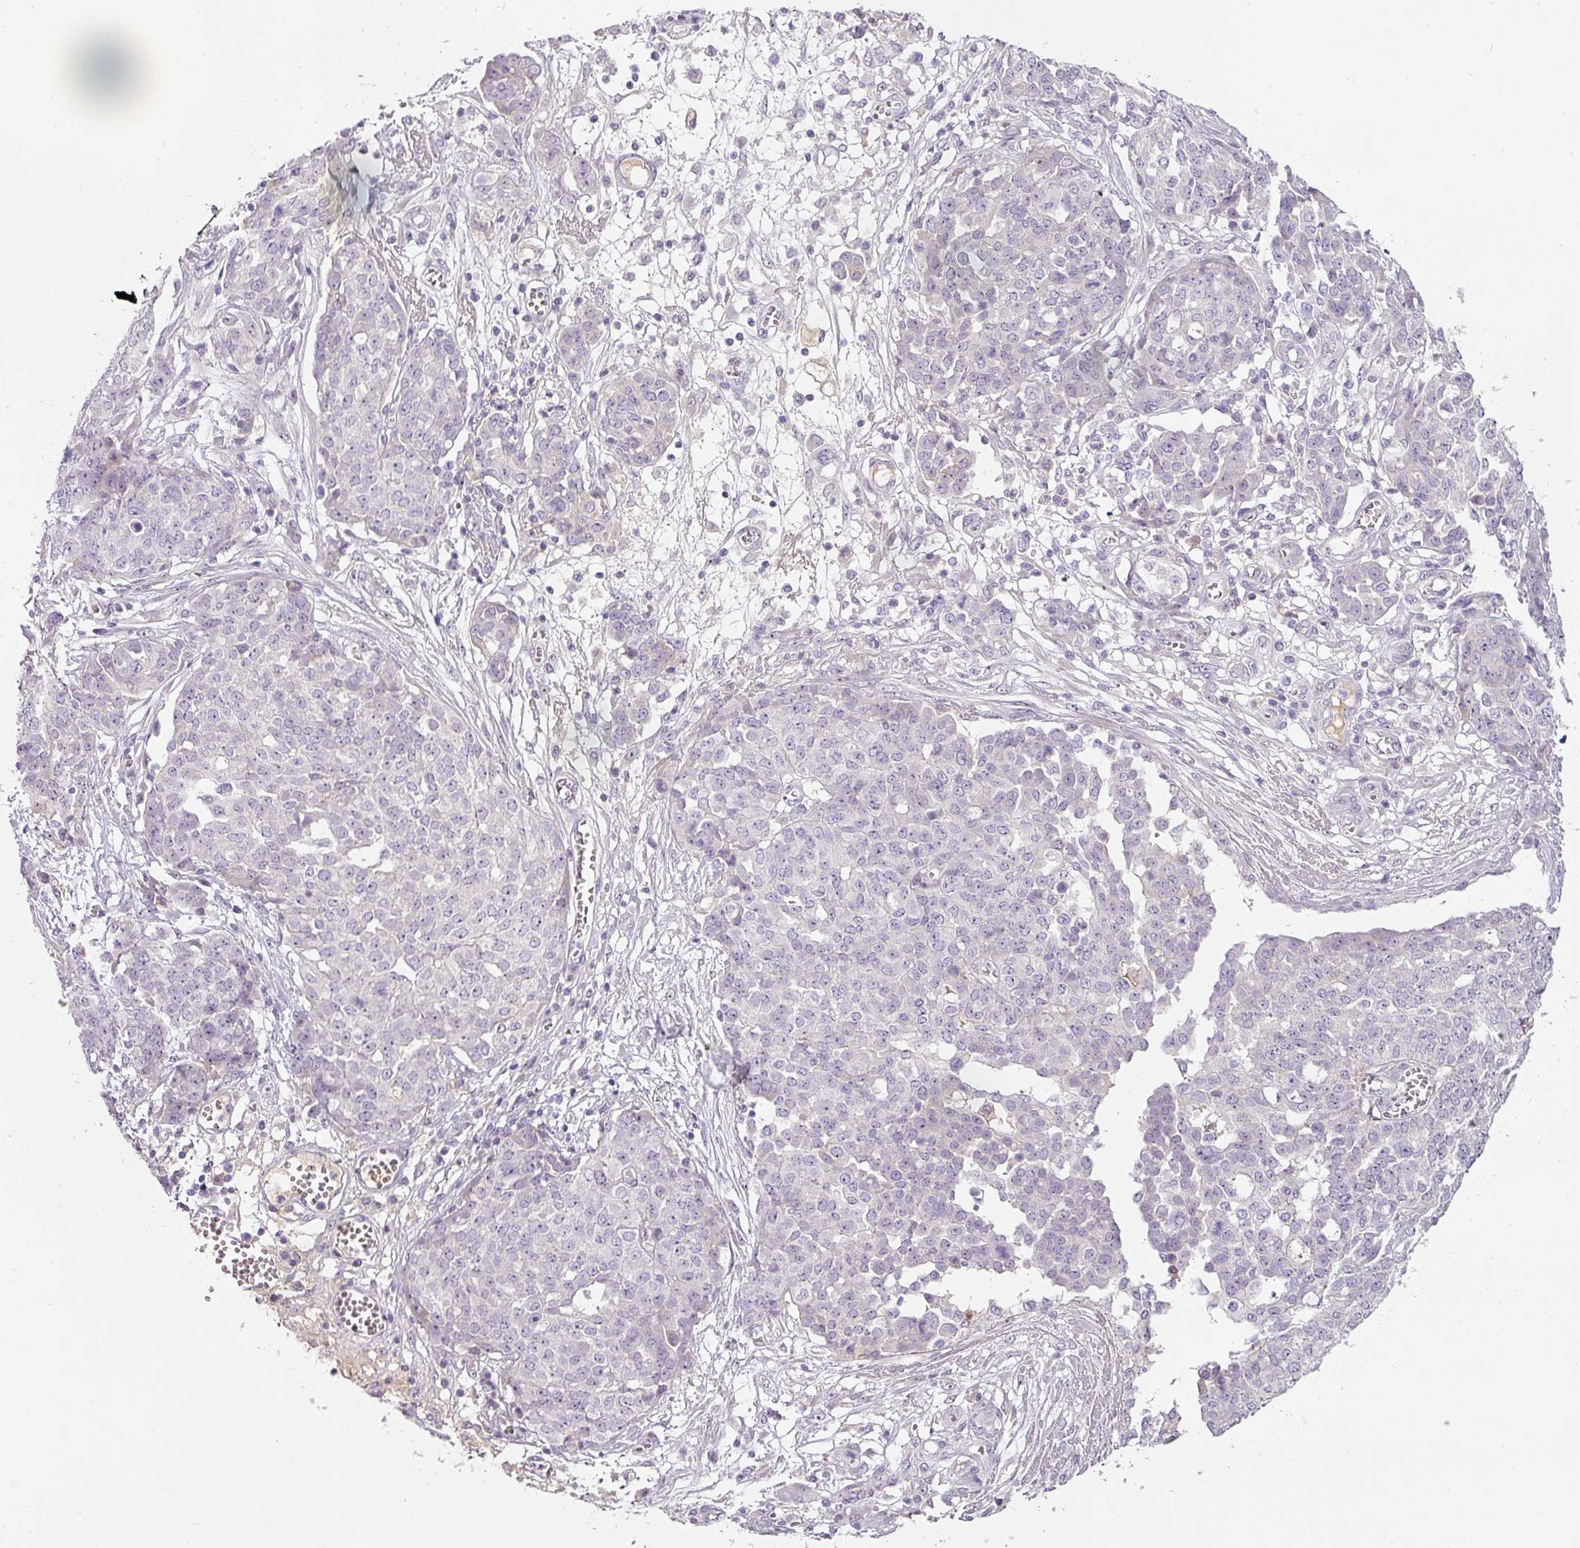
{"staining": {"intensity": "negative", "quantity": "none", "location": "none"}, "tissue": "ovarian cancer", "cell_type": "Tumor cells", "image_type": "cancer", "snomed": [{"axis": "morphology", "description": "Cystadenocarcinoma, serous, NOS"}, {"axis": "topography", "description": "Soft tissue"}, {"axis": "topography", "description": "Ovary"}], "caption": "This is a image of IHC staining of serous cystadenocarcinoma (ovarian), which shows no expression in tumor cells.", "gene": "TMEM37", "patient": {"sex": "female", "age": 57}}